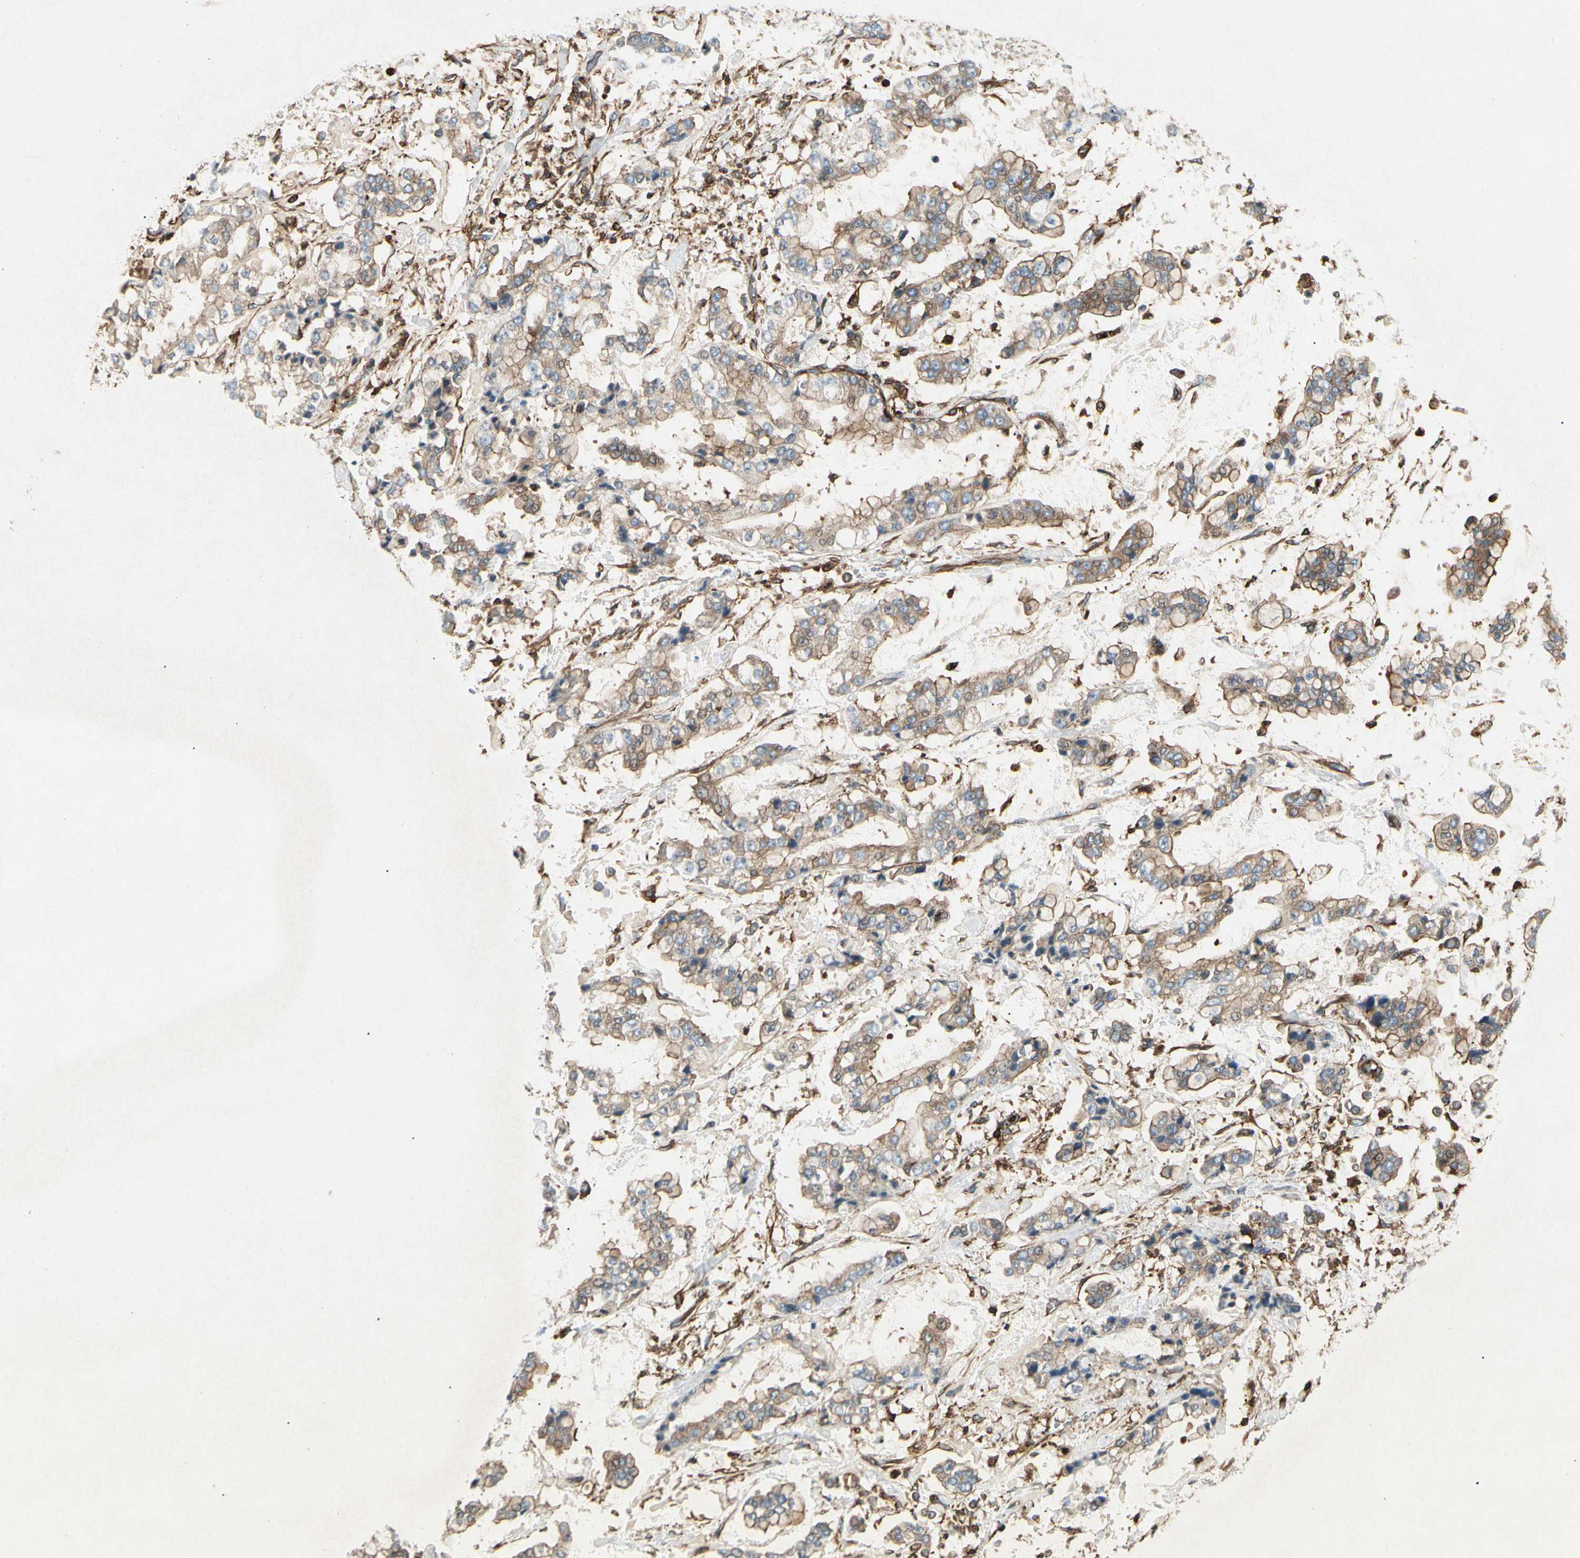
{"staining": {"intensity": "moderate", "quantity": ">75%", "location": "cytoplasmic/membranous"}, "tissue": "stomach cancer", "cell_type": "Tumor cells", "image_type": "cancer", "snomed": [{"axis": "morphology", "description": "Normal tissue, NOS"}, {"axis": "morphology", "description": "Adenocarcinoma, NOS"}, {"axis": "topography", "description": "Stomach, upper"}, {"axis": "topography", "description": "Stomach"}], "caption": "Tumor cells display medium levels of moderate cytoplasmic/membranous positivity in about >75% of cells in human stomach adenocarcinoma.", "gene": "ARPC2", "patient": {"sex": "male", "age": 76}}